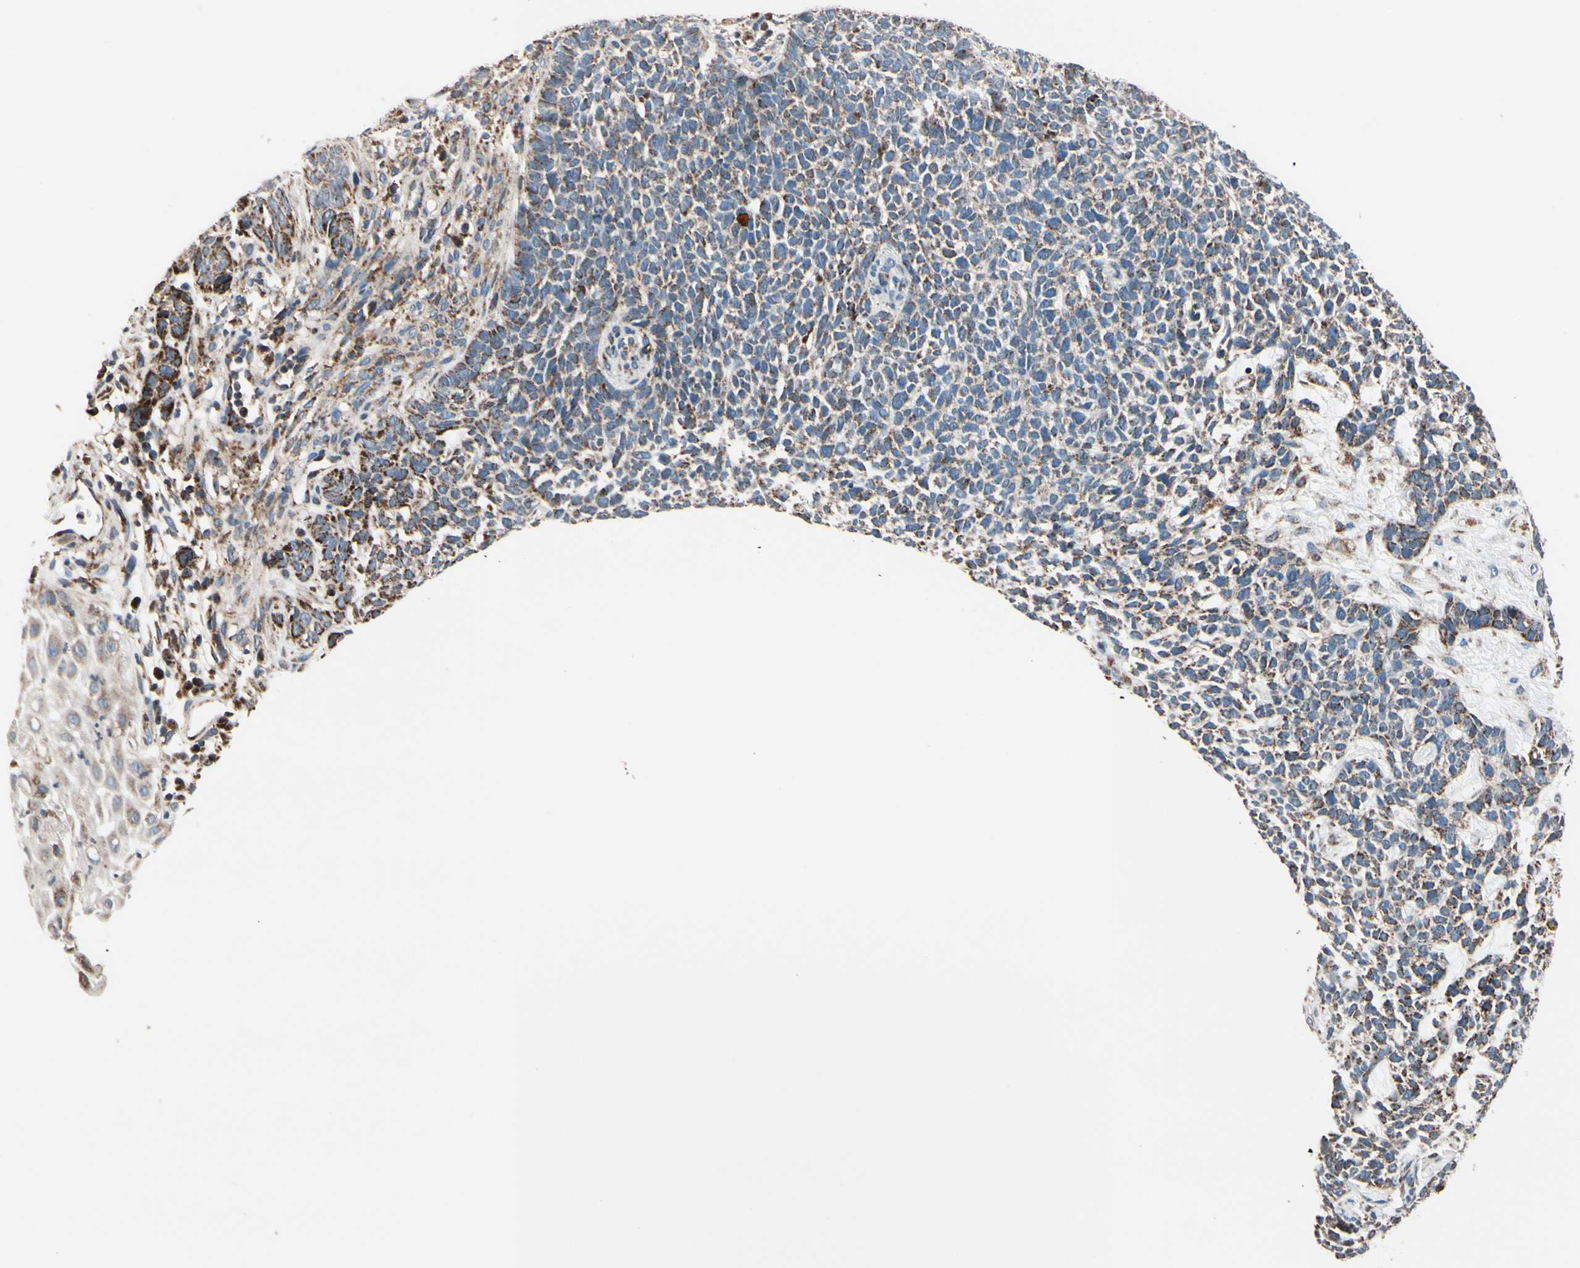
{"staining": {"intensity": "moderate", "quantity": ">75%", "location": "cytoplasmic/membranous"}, "tissue": "skin cancer", "cell_type": "Tumor cells", "image_type": "cancer", "snomed": [{"axis": "morphology", "description": "Basal cell carcinoma"}, {"axis": "topography", "description": "Skin"}], "caption": "Protein expression analysis of human skin basal cell carcinoma reveals moderate cytoplasmic/membranous expression in approximately >75% of tumor cells.", "gene": "TMEM176A", "patient": {"sex": "female", "age": 84}}